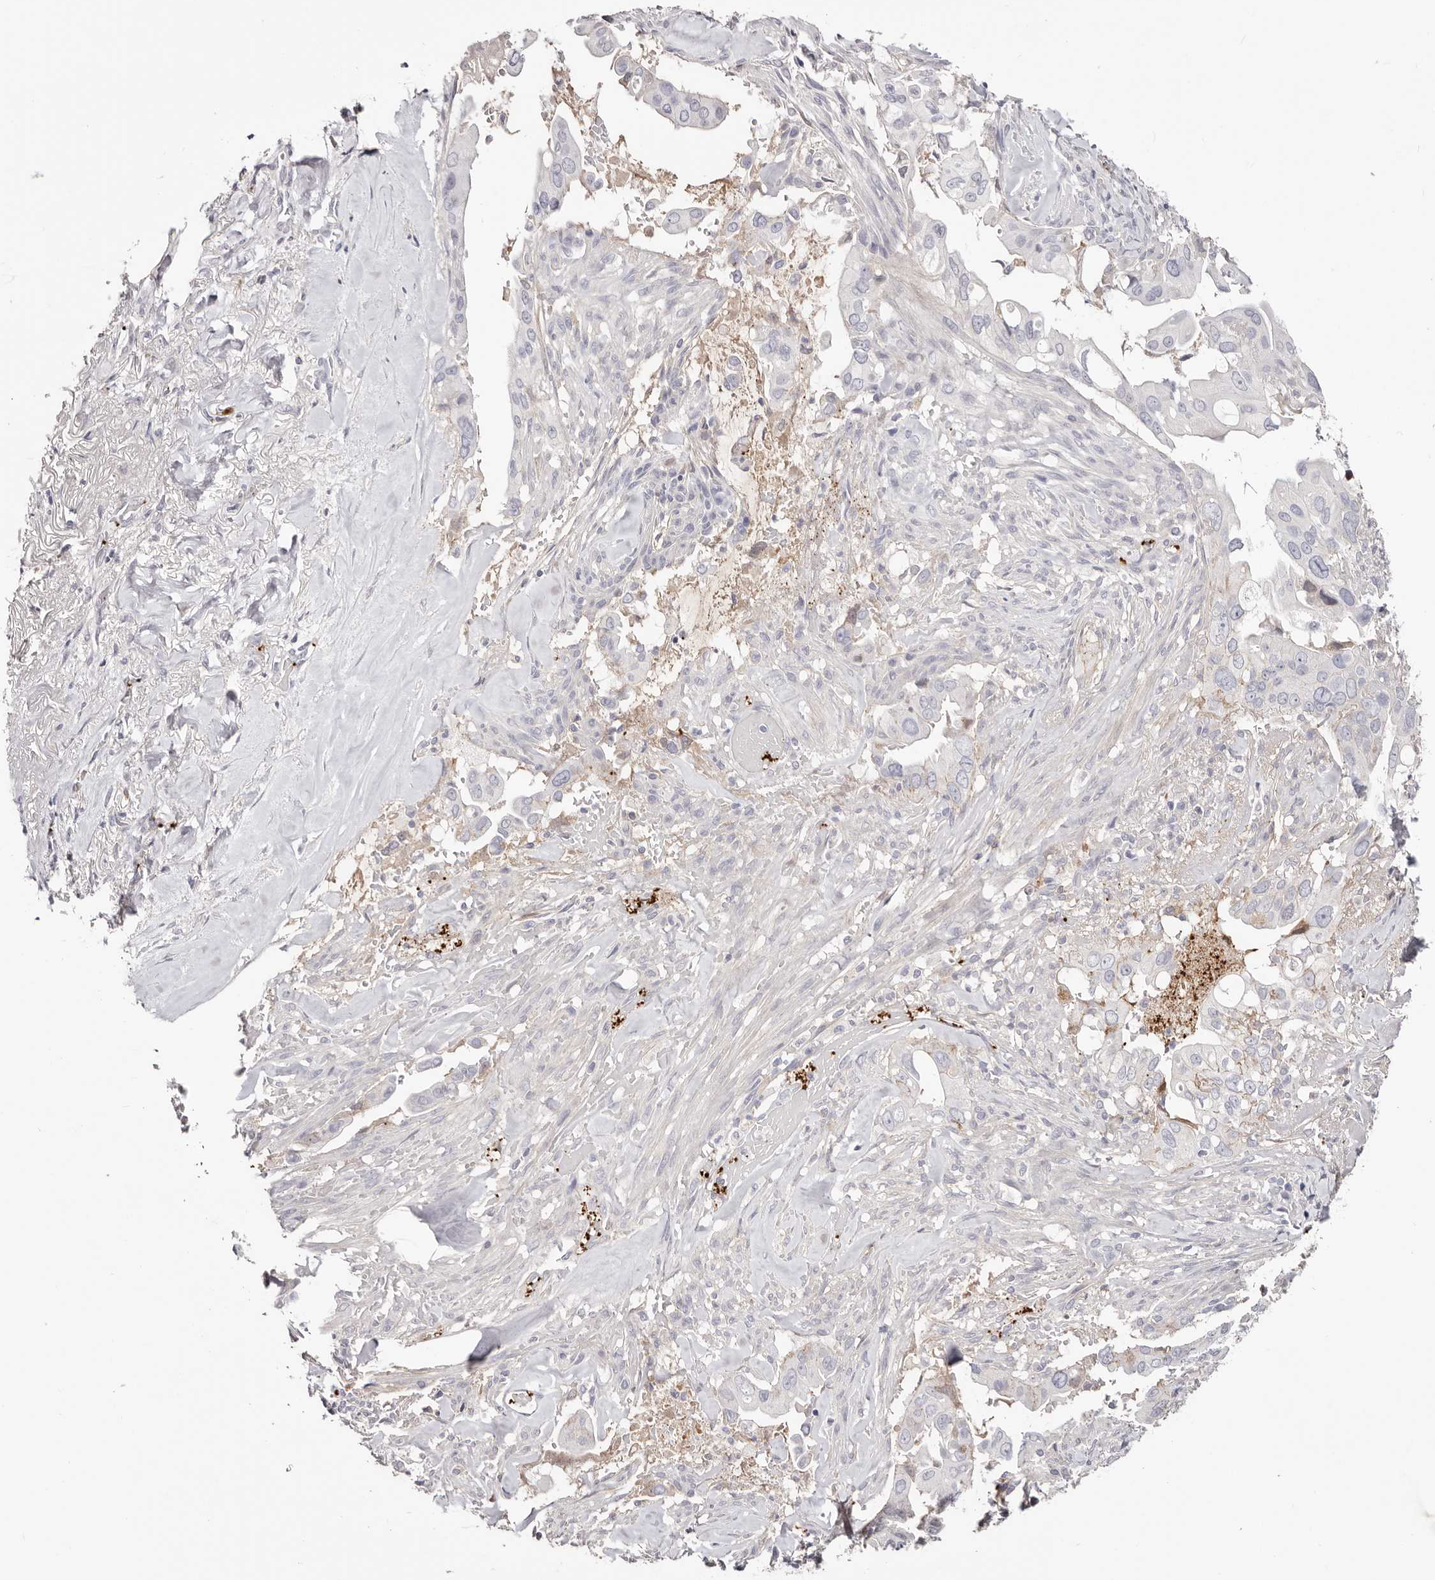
{"staining": {"intensity": "negative", "quantity": "none", "location": "none"}, "tissue": "pancreatic cancer", "cell_type": "Tumor cells", "image_type": "cancer", "snomed": [{"axis": "morphology", "description": "Inflammation, NOS"}, {"axis": "morphology", "description": "Adenocarcinoma, NOS"}, {"axis": "topography", "description": "Pancreas"}], "caption": "The histopathology image reveals no significant positivity in tumor cells of adenocarcinoma (pancreatic). (DAB (3,3'-diaminobenzidine) immunohistochemistry (IHC) visualized using brightfield microscopy, high magnification).", "gene": "PF4", "patient": {"sex": "female", "age": 56}}